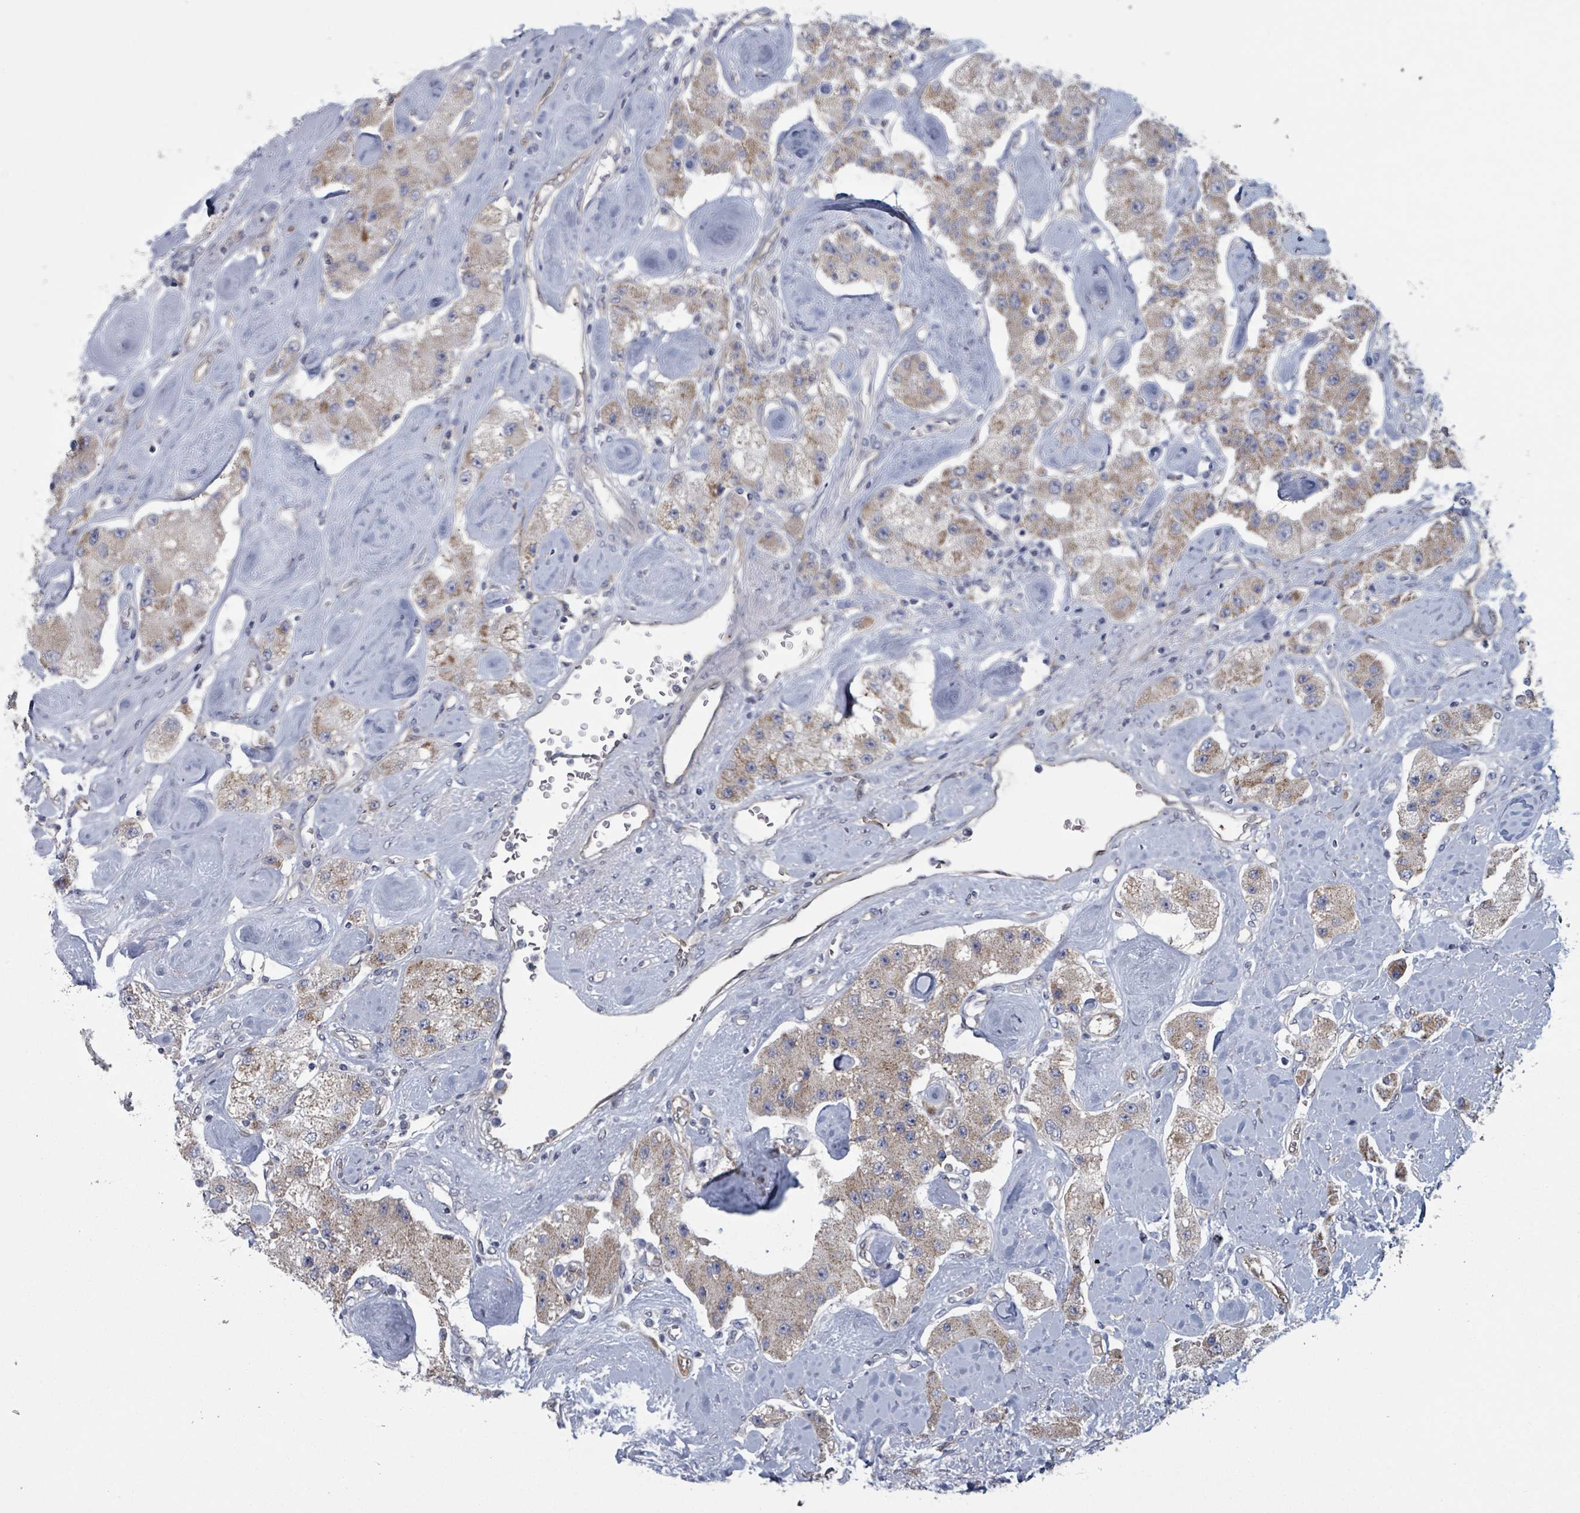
{"staining": {"intensity": "weak", "quantity": ">75%", "location": "cytoplasmic/membranous"}, "tissue": "carcinoid", "cell_type": "Tumor cells", "image_type": "cancer", "snomed": [{"axis": "morphology", "description": "Carcinoid, malignant, NOS"}, {"axis": "topography", "description": "Pancreas"}], "caption": "Immunohistochemistry image of human carcinoid stained for a protein (brown), which reveals low levels of weak cytoplasmic/membranous expression in about >75% of tumor cells.", "gene": "FKBP1A", "patient": {"sex": "male", "age": 41}}